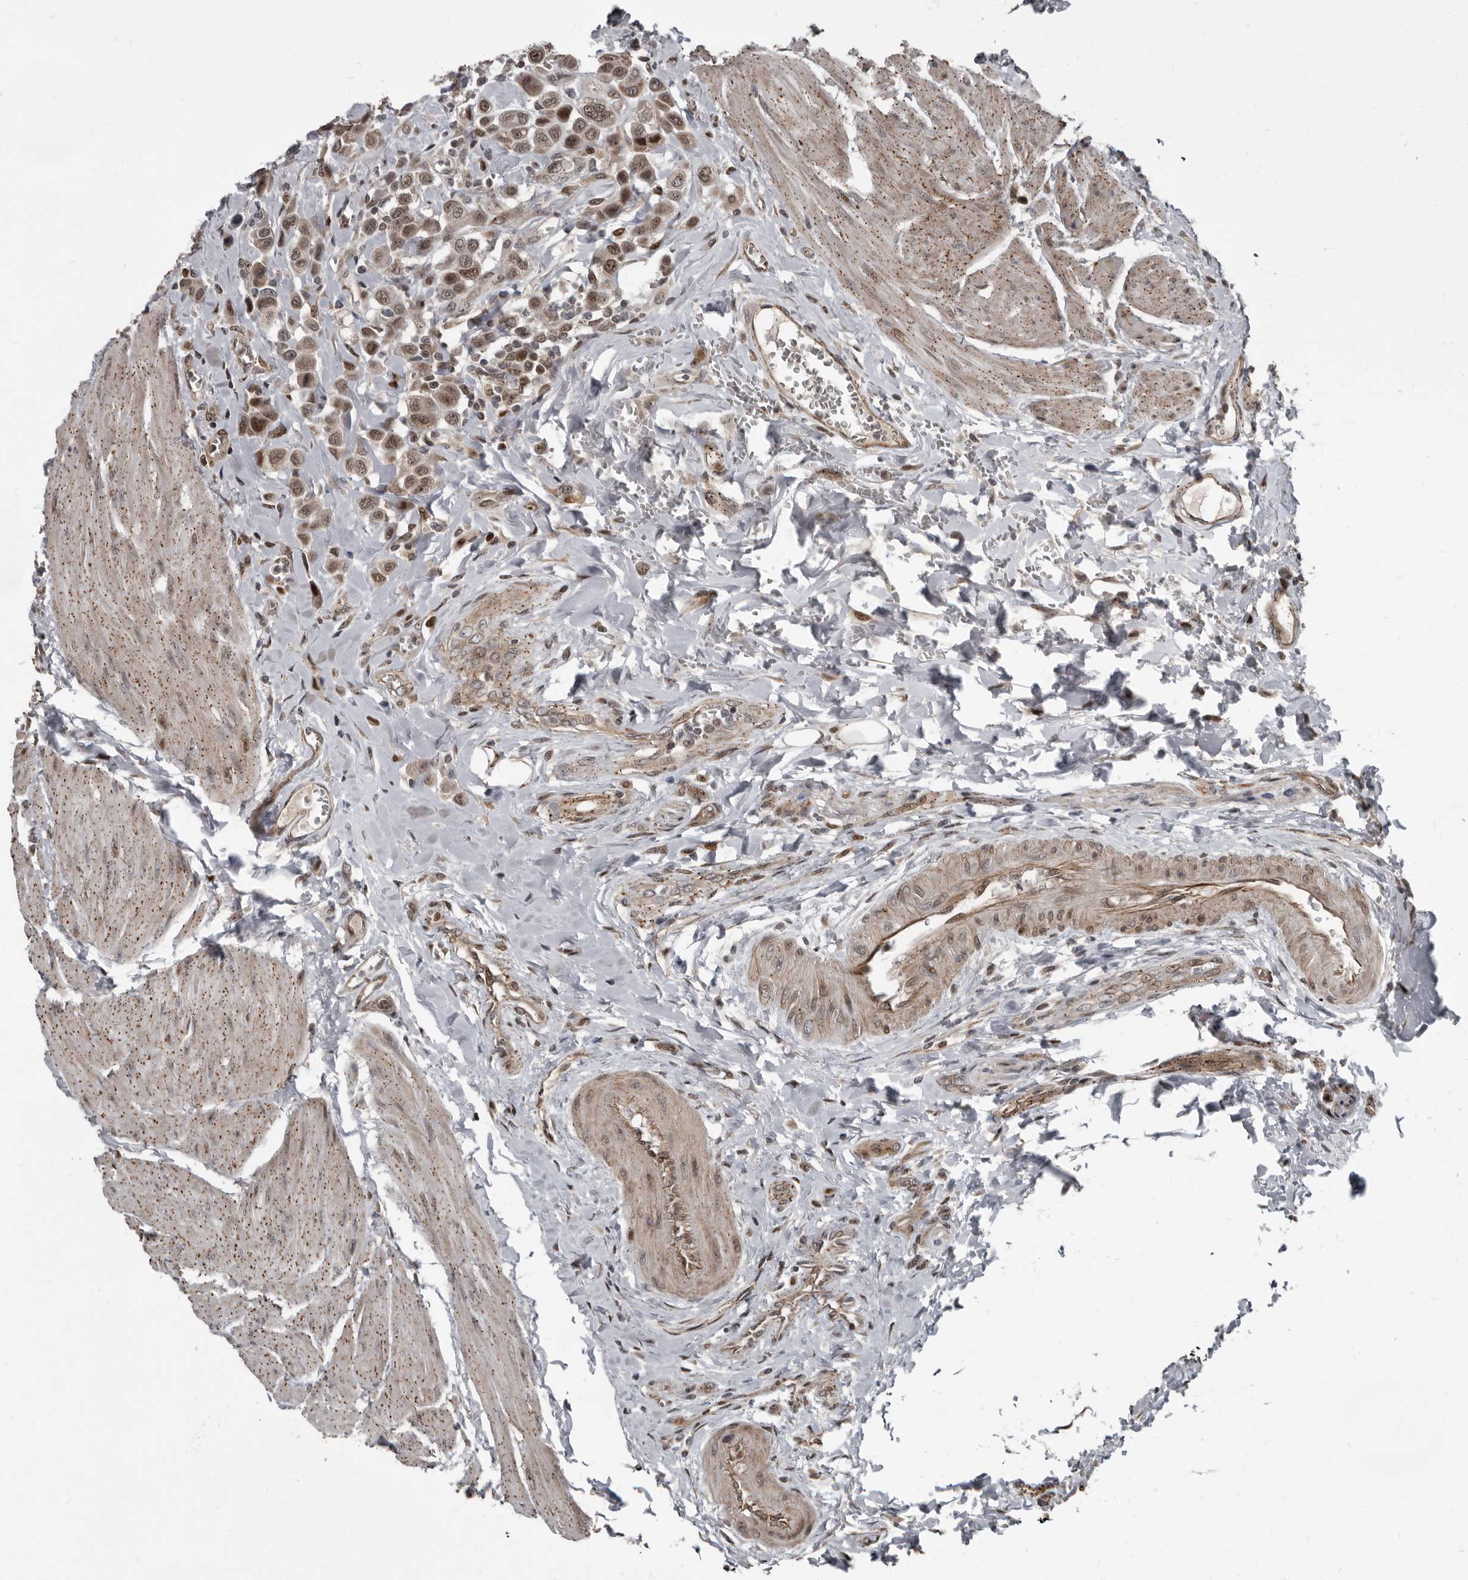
{"staining": {"intensity": "moderate", "quantity": ">75%", "location": "nuclear"}, "tissue": "urothelial cancer", "cell_type": "Tumor cells", "image_type": "cancer", "snomed": [{"axis": "morphology", "description": "Urothelial carcinoma, High grade"}, {"axis": "topography", "description": "Urinary bladder"}], "caption": "A brown stain labels moderate nuclear positivity of a protein in human urothelial cancer tumor cells.", "gene": "CHD1L", "patient": {"sex": "male", "age": 50}}